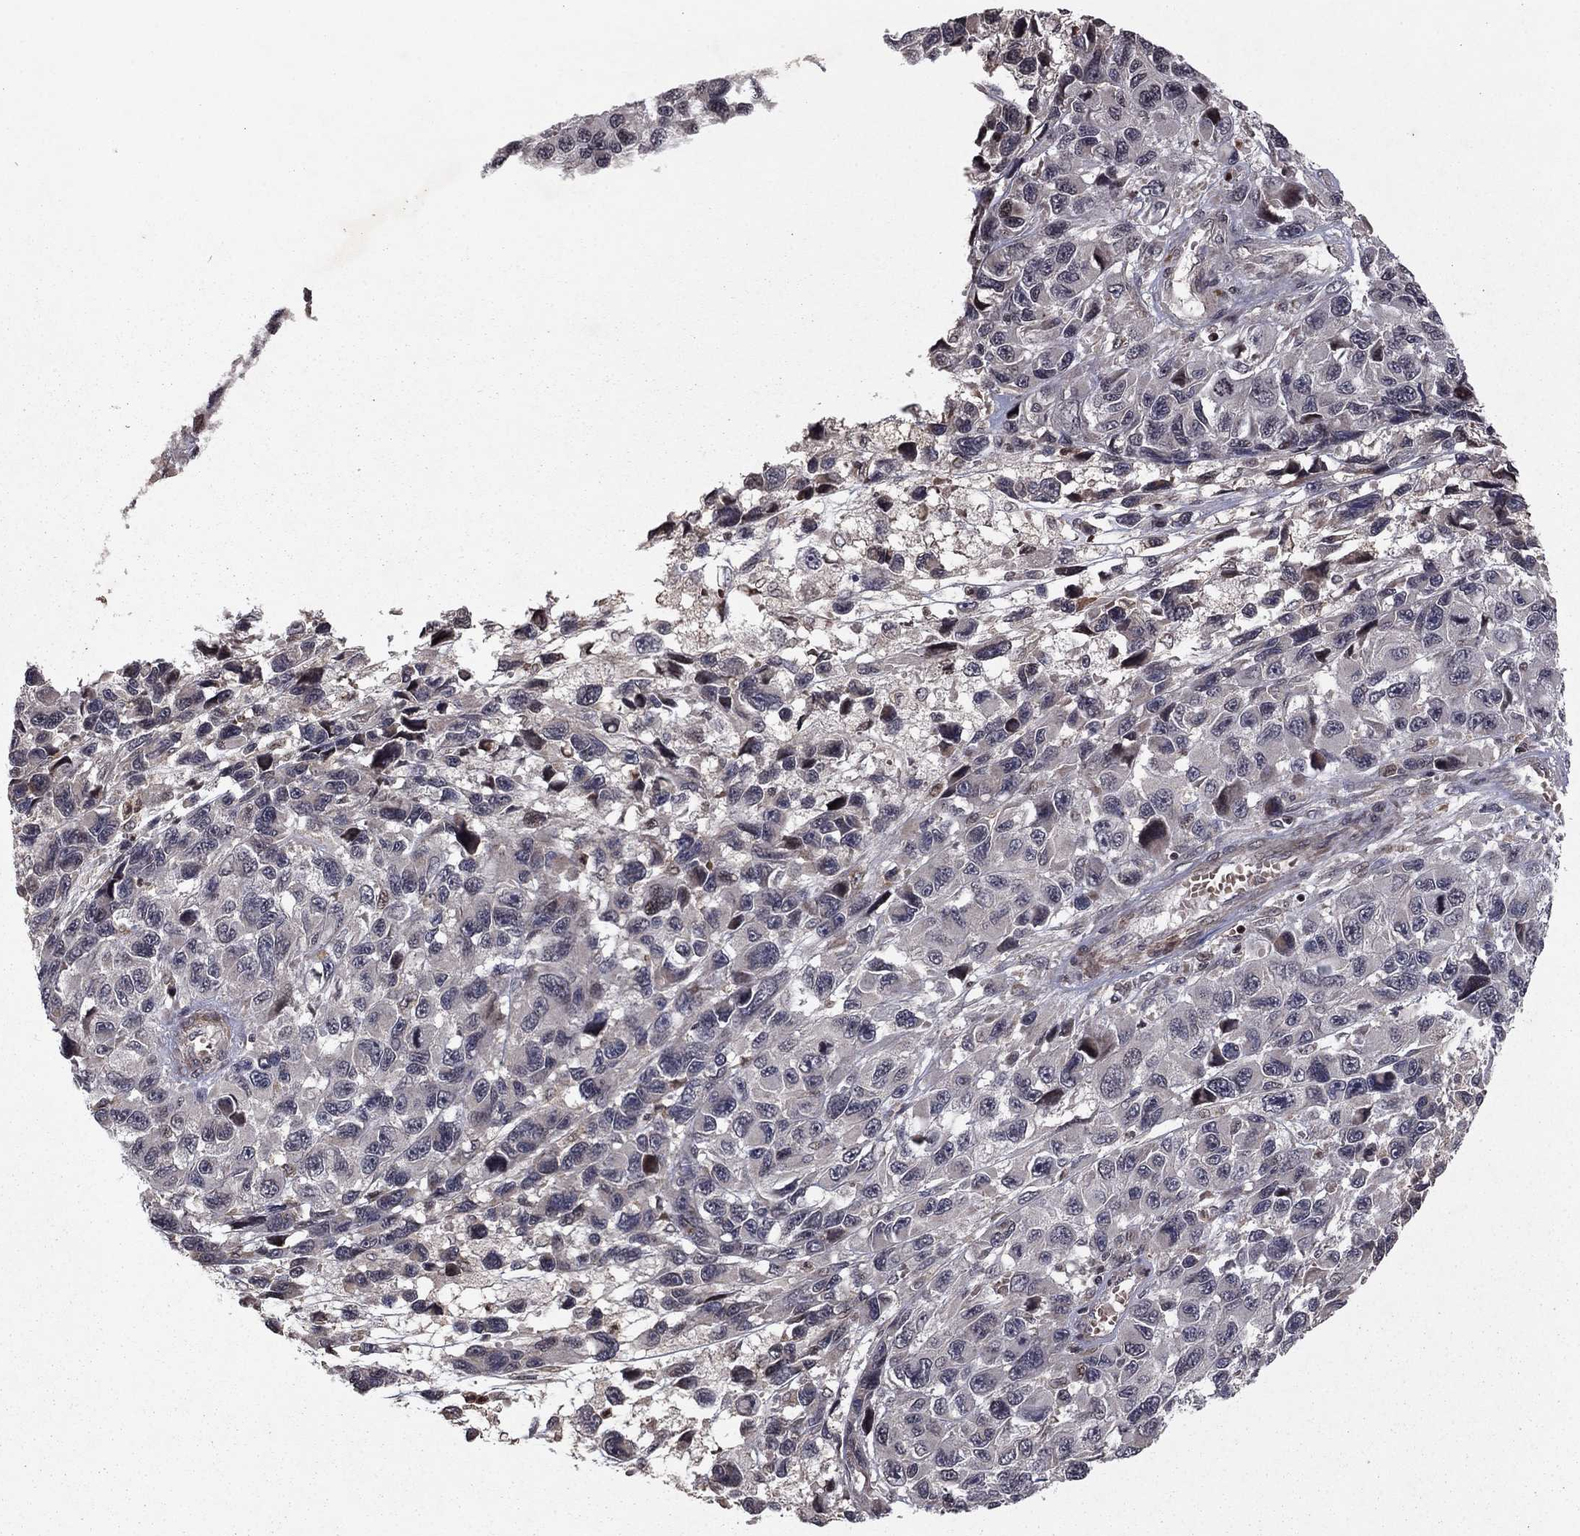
{"staining": {"intensity": "negative", "quantity": "none", "location": "none"}, "tissue": "melanoma", "cell_type": "Tumor cells", "image_type": "cancer", "snomed": [{"axis": "morphology", "description": "Malignant melanoma, NOS"}, {"axis": "topography", "description": "Skin"}], "caption": "There is no significant staining in tumor cells of melanoma.", "gene": "SORBS1", "patient": {"sex": "male", "age": 53}}